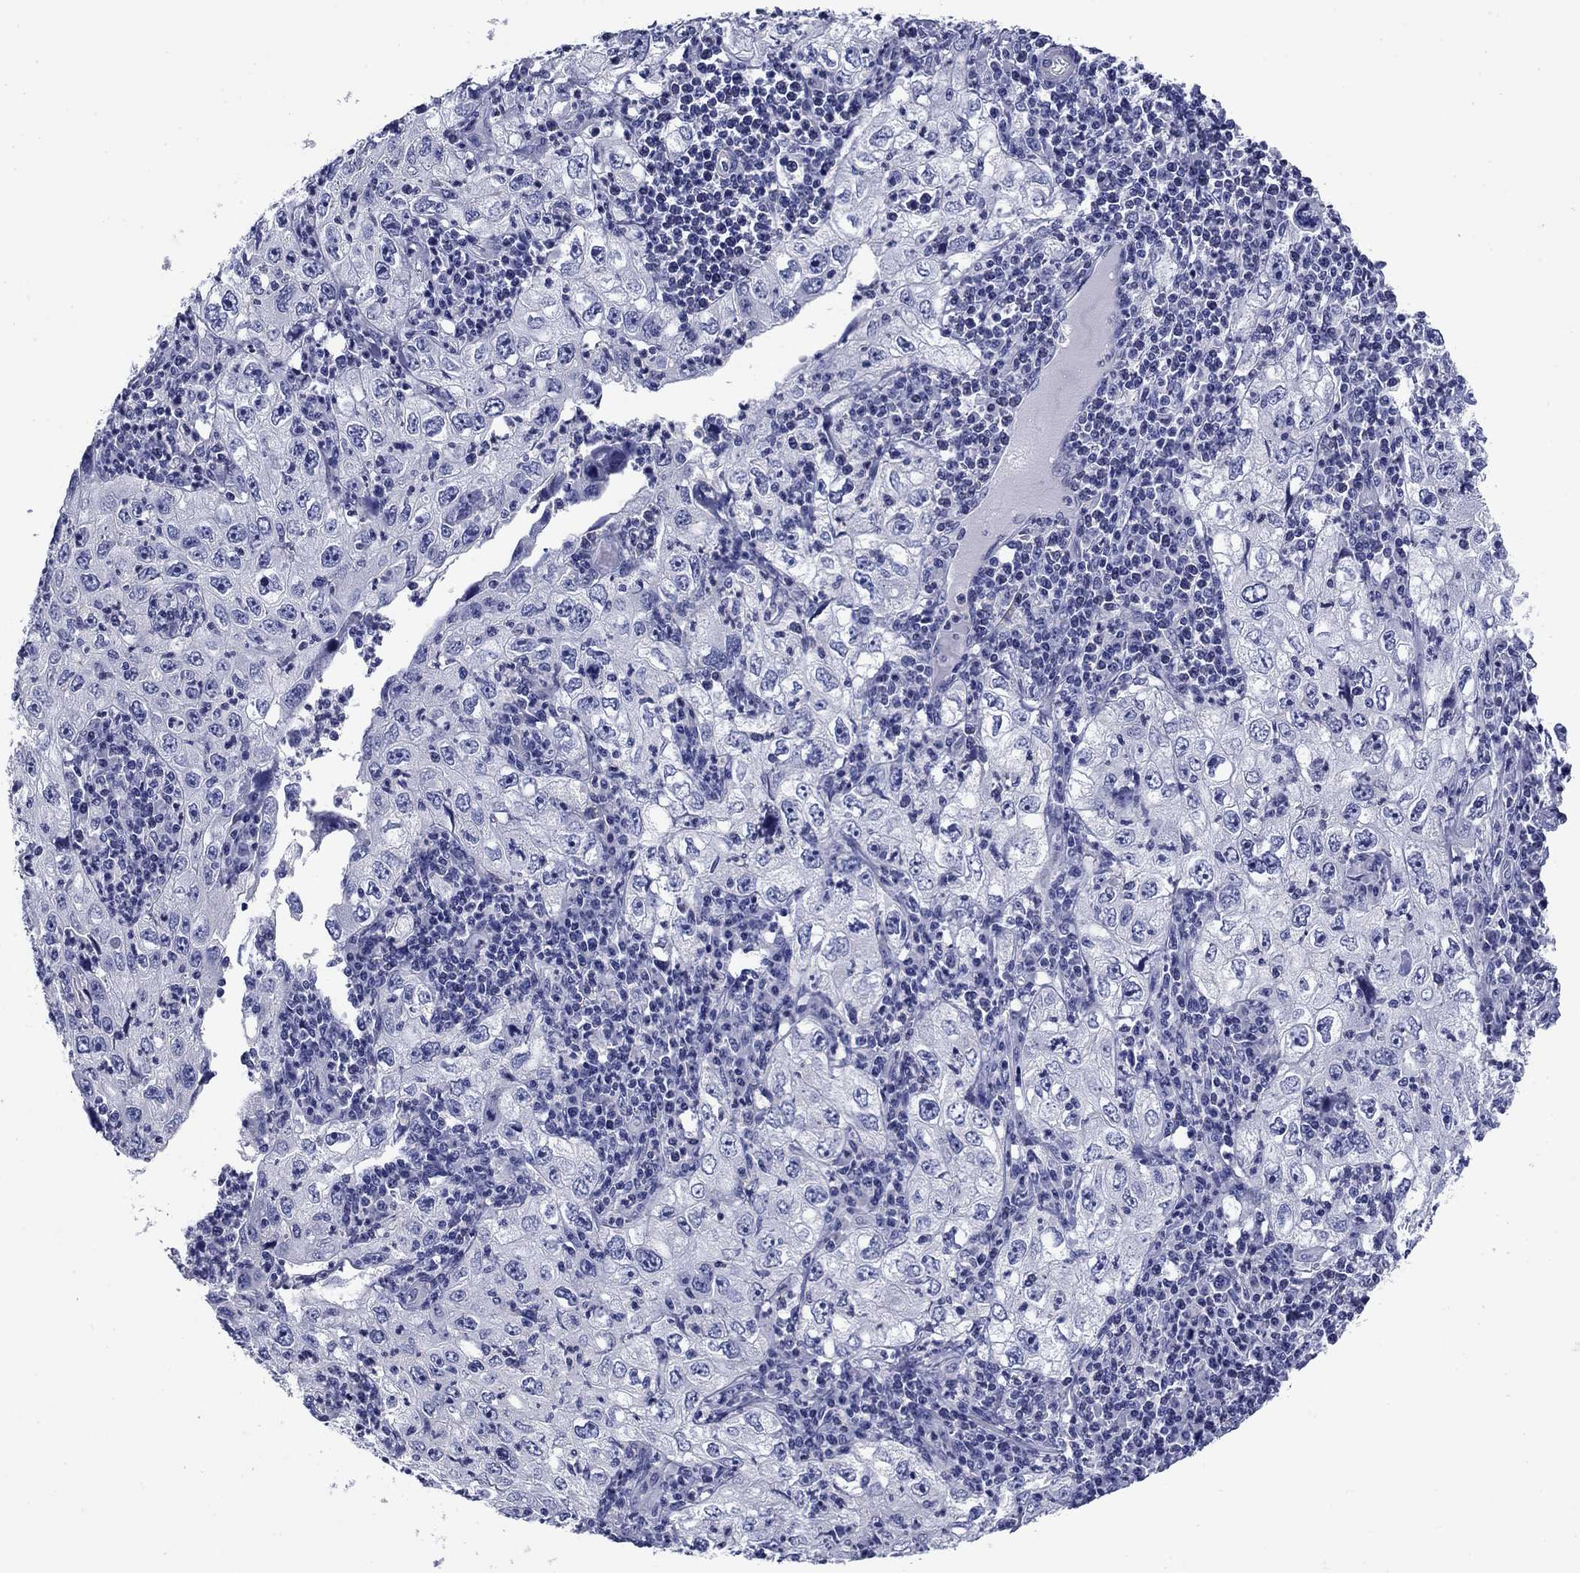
{"staining": {"intensity": "negative", "quantity": "none", "location": "none"}, "tissue": "cervical cancer", "cell_type": "Tumor cells", "image_type": "cancer", "snomed": [{"axis": "morphology", "description": "Squamous cell carcinoma, NOS"}, {"axis": "topography", "description": "Cervix"}], "caption": "The IHC photomicrograph has no significant staining in tumor cells of squamous cell carcinoma (cervical) tissue.", "gene": "PRKCG", "patient": {"sex": "female", "age": 24}}